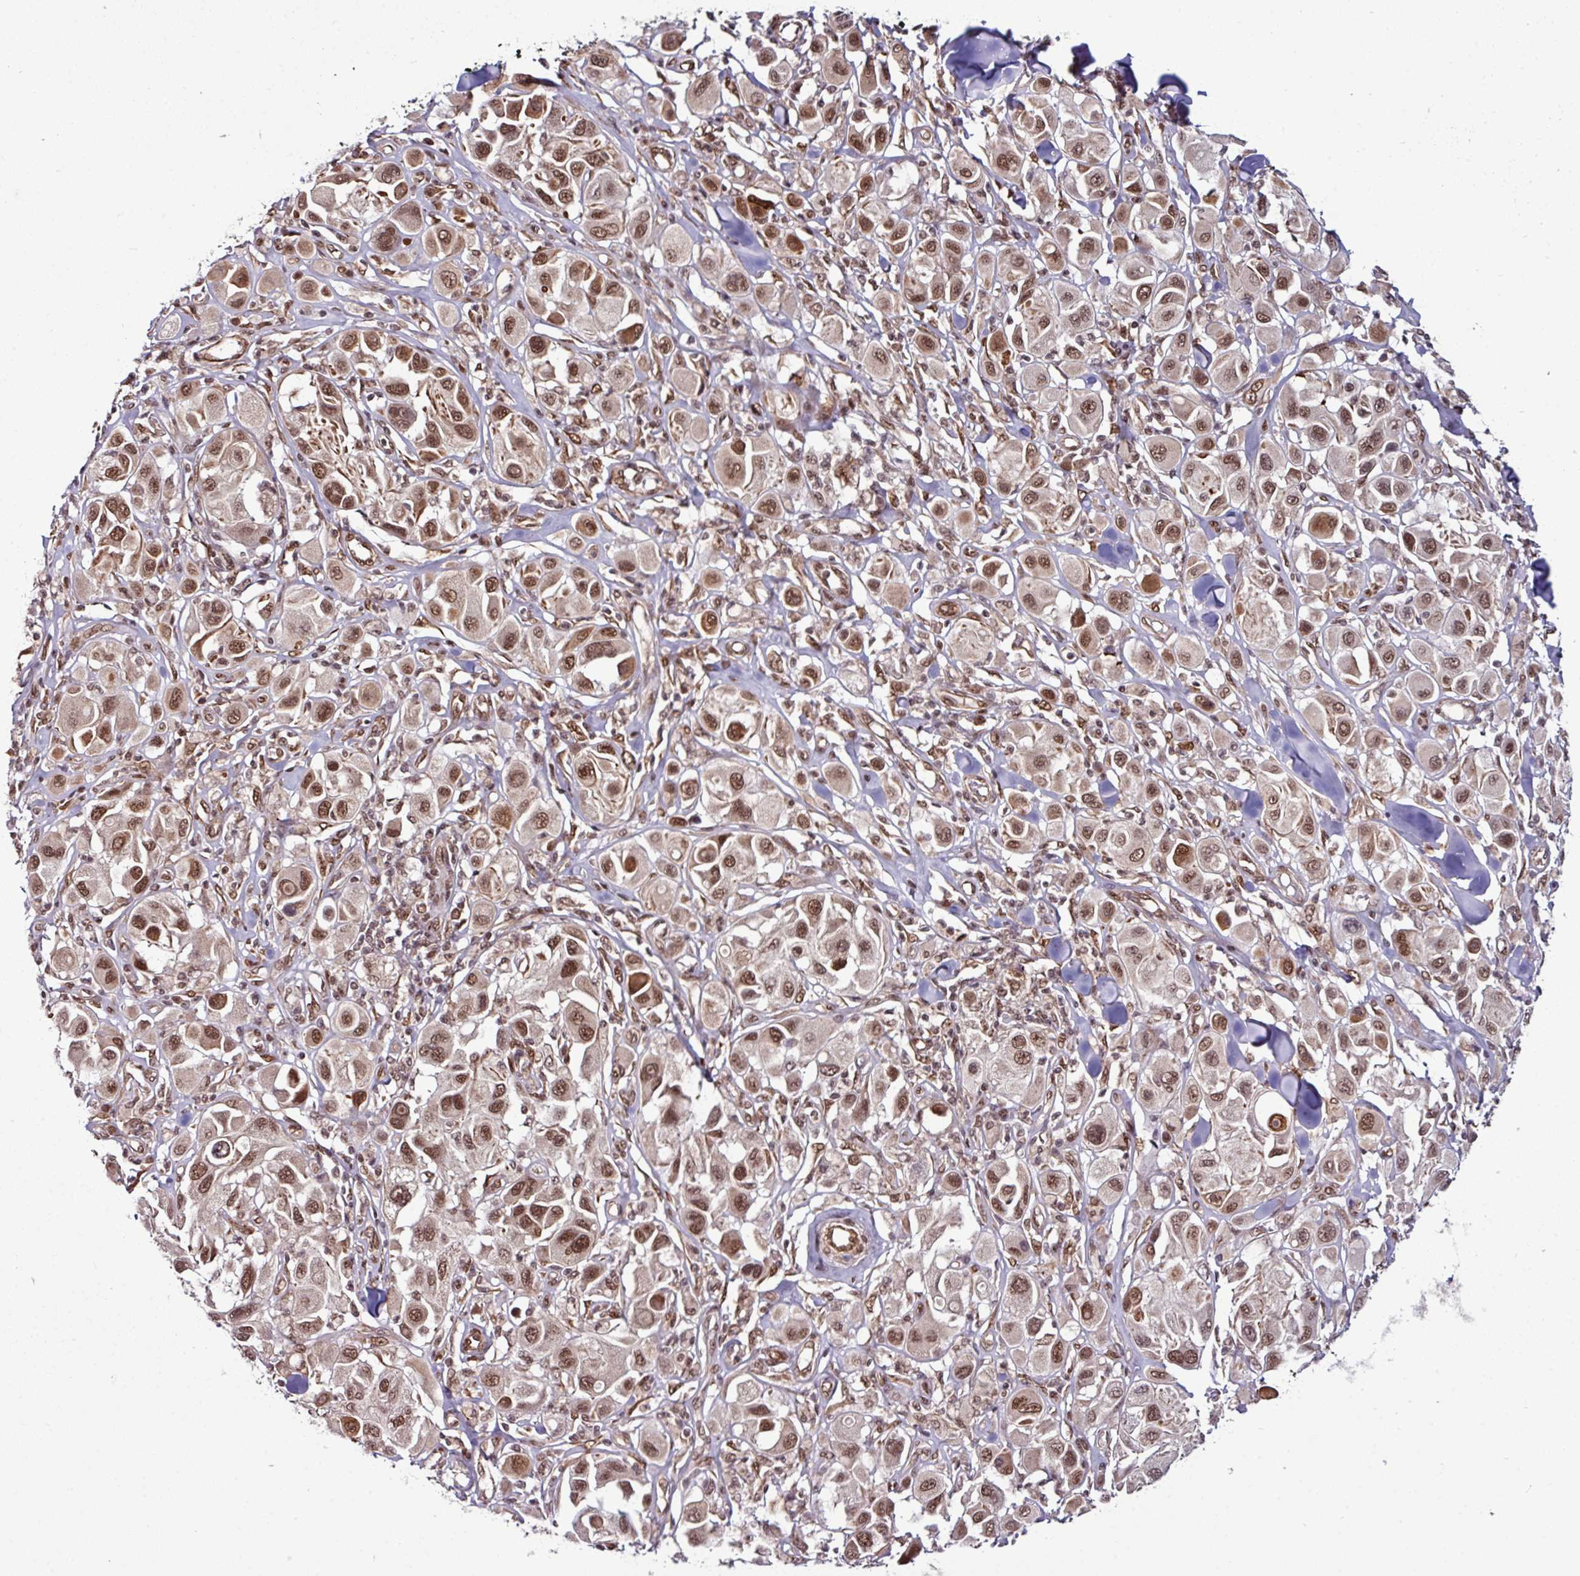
{"staining": {"intensity": "moderate", "quantity": ">75%", "location": "nuclear"}, "tissue": "melanoma", "cell_type": "Tumor cells", "image_type": "cancer", "snomed": [{"axis": "morphology", "description": "Malignant melanoma, Metastatic site"}, {"axis": "topography", "description": "Skin"}], "caption": "Melanoma stained with a brown dye demonstrates moderate nuclear positive staining in about >75% of tumor cells.", "gene": "MORF4L2", "patient": {"sex": "male", "age": 41}}